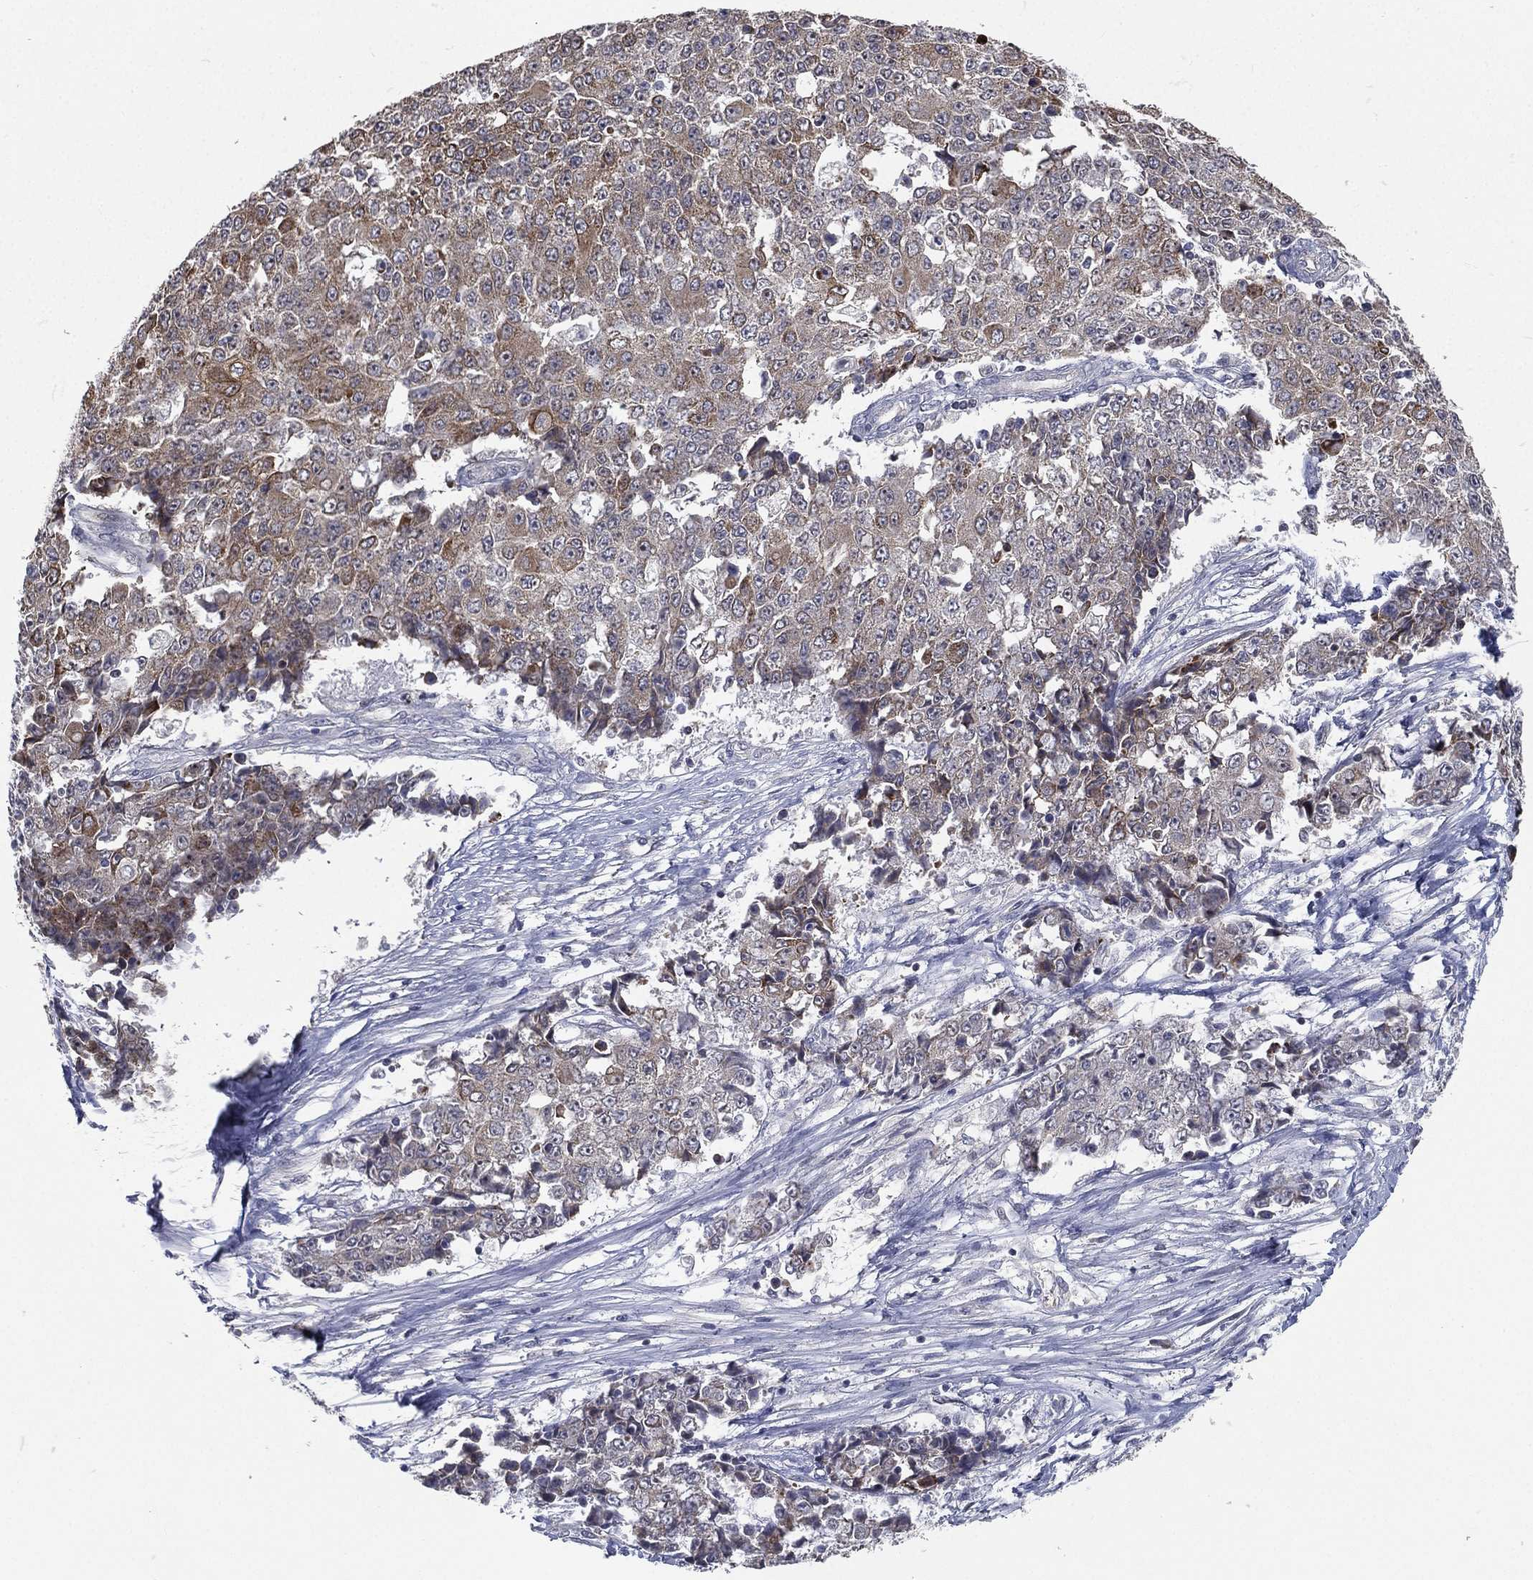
{"staining": {"intensity": "weak", "quantity": "25%-75%", "location": "cytoplasmic/membranous"}, "tissue": "ovarian cancer", "cell_type": "Tumor cells", "image_type": "cancer", "snomed": [{"axis": "morphology", "description": "Carcinoma, endometroid"}, {"axis": "topography", "description": "Ovary"}], "caption": "This photomicrograph exhibits IHC staining of human ovarian cancer, with low weak cytoplasmic/membranous staining in about 25%-75% of tumor cells.", "gene": "KAT14", "patient": {"sex": "female", "age": 42}}